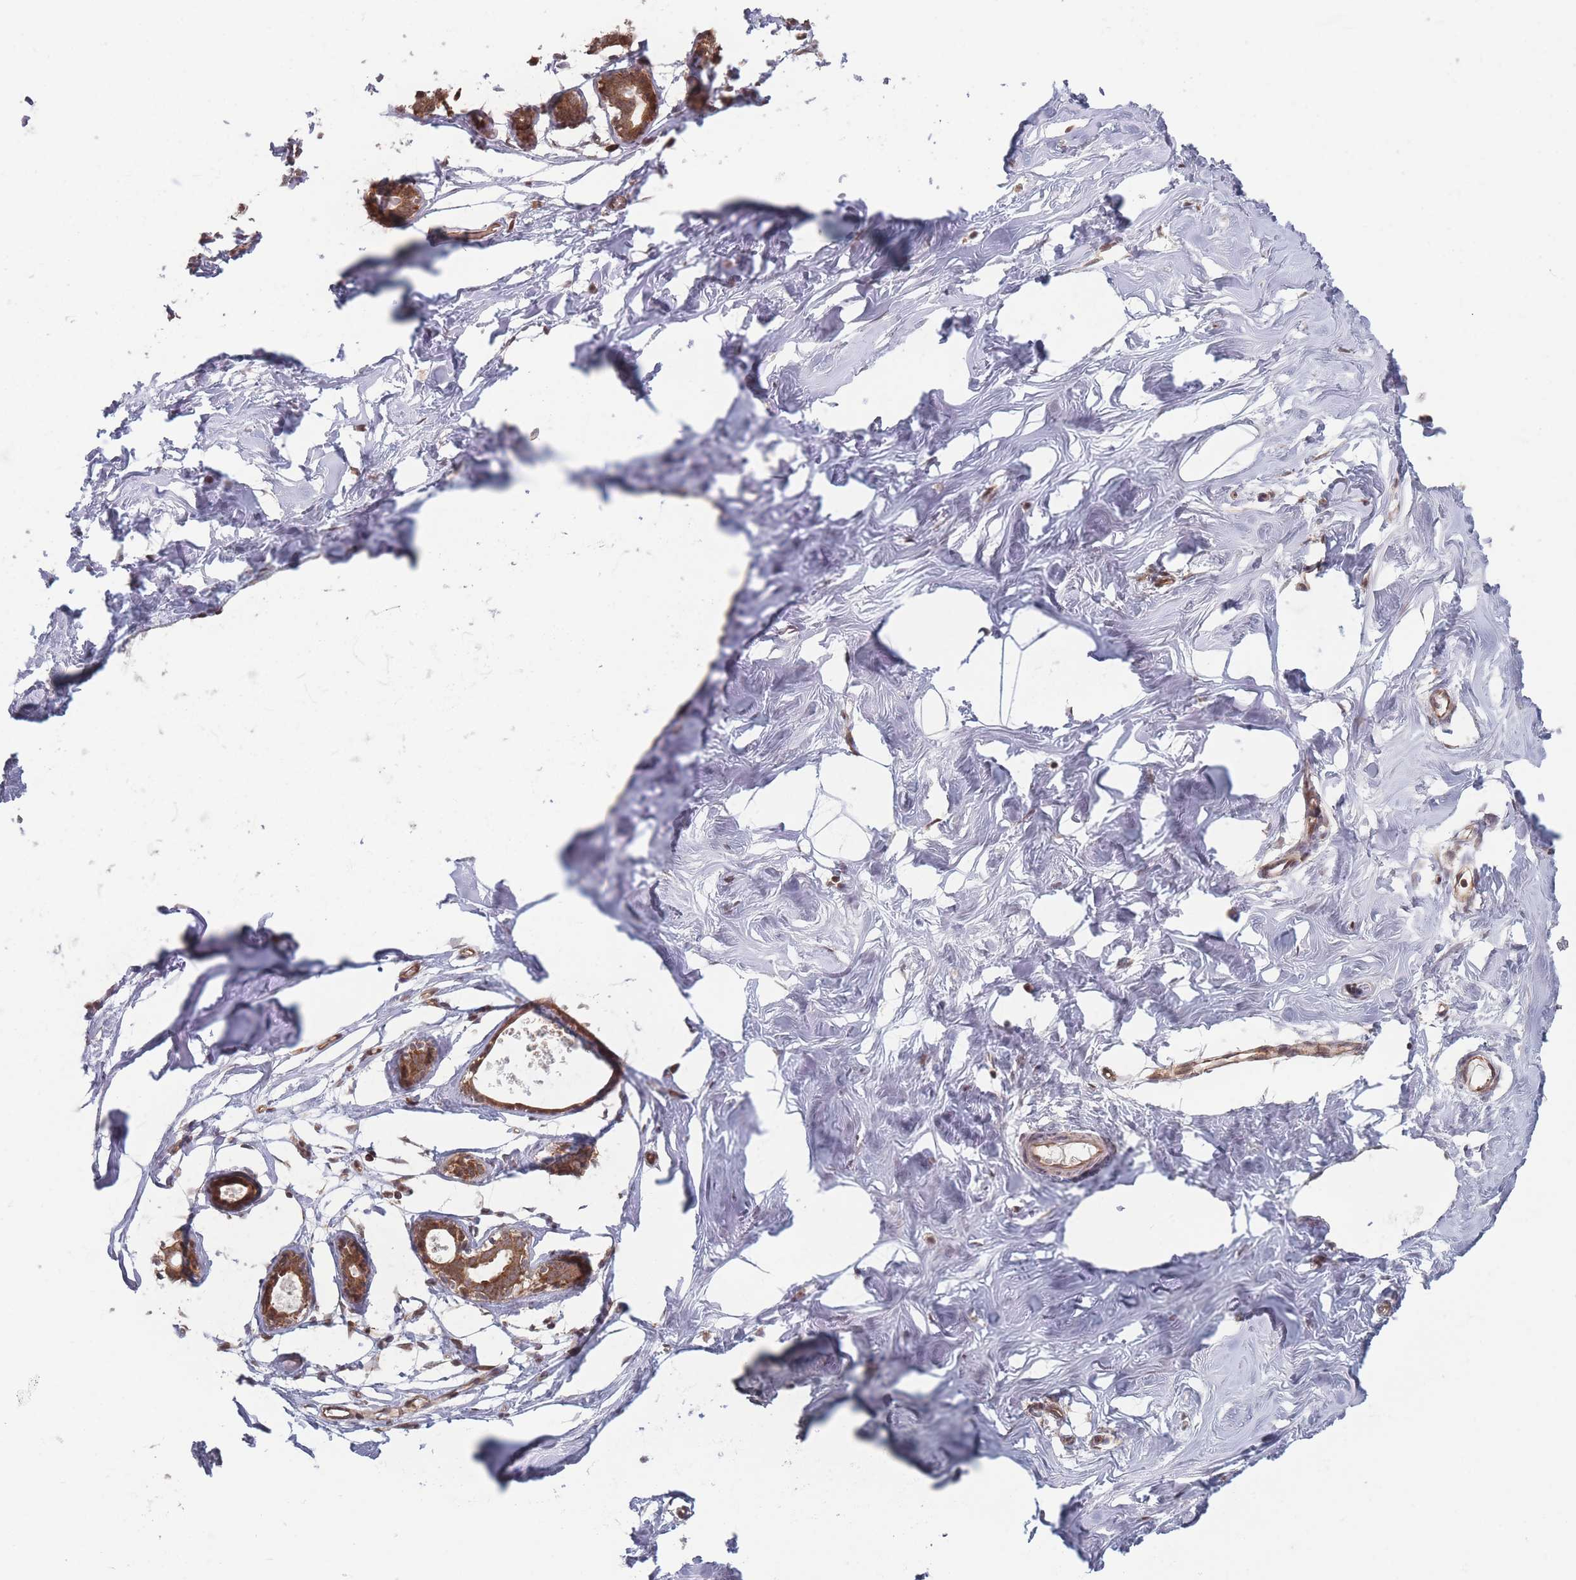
{"staining": {"intensity": "negative", "quantity": "none", "location": "none"}, "tissue": "breast", "cell_type": "Adipocytes", "image_type": "normal", "snomed": [{"axis": "morphology", "description": "Normal tissue, NOS"}, {"axis": "morphology", "description": "Adenoma, NOS"}, {"axis": "topography", "description": "Breast"}], "caption": "Immunohistochemistry micrograph of unremarkable breast stained for a protein (brown), which demonstrates no expression in adipocytes.", "gene": "RPS18", "patient": {"sex": "female", "age": 23}}